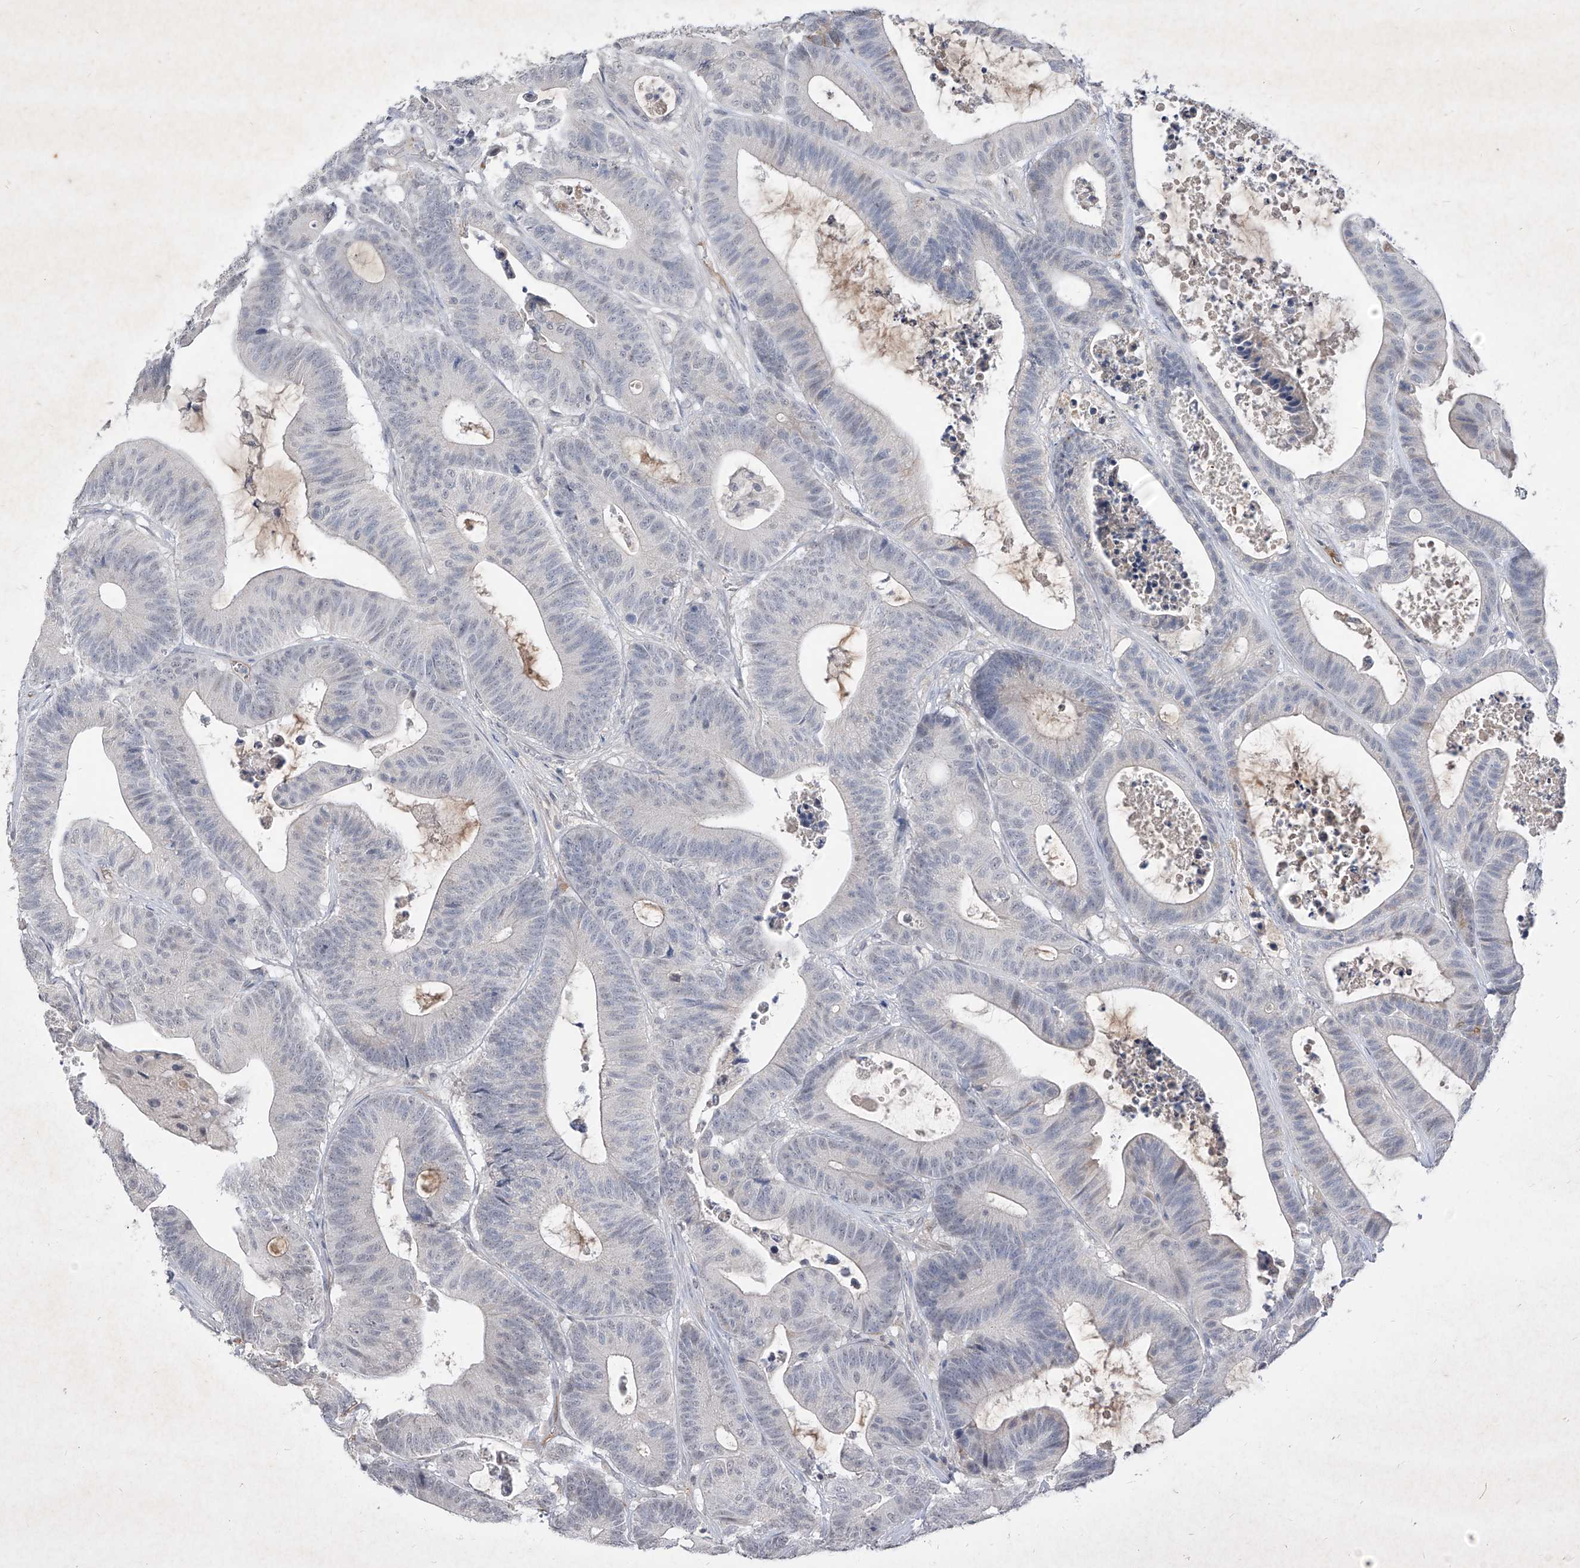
{"staining": {"intensity": "negative", "quantity": "none", "location": "none"}, "tissue": "colorectal cancer", "cell_type": "Tumor cells", "image_type": "cancer", "snomed": [{"axis": "morphology", "description": "Adenocarcinoma, NOS"}, {"axis": "topography", "description": "Colon"}], "caption": "Immunohistochemistry of human adenocarcinoma (colorectal) displays no staining in tumor cells.", "gene": "C4A", "patient": {"sex": "female", "age": 84}}